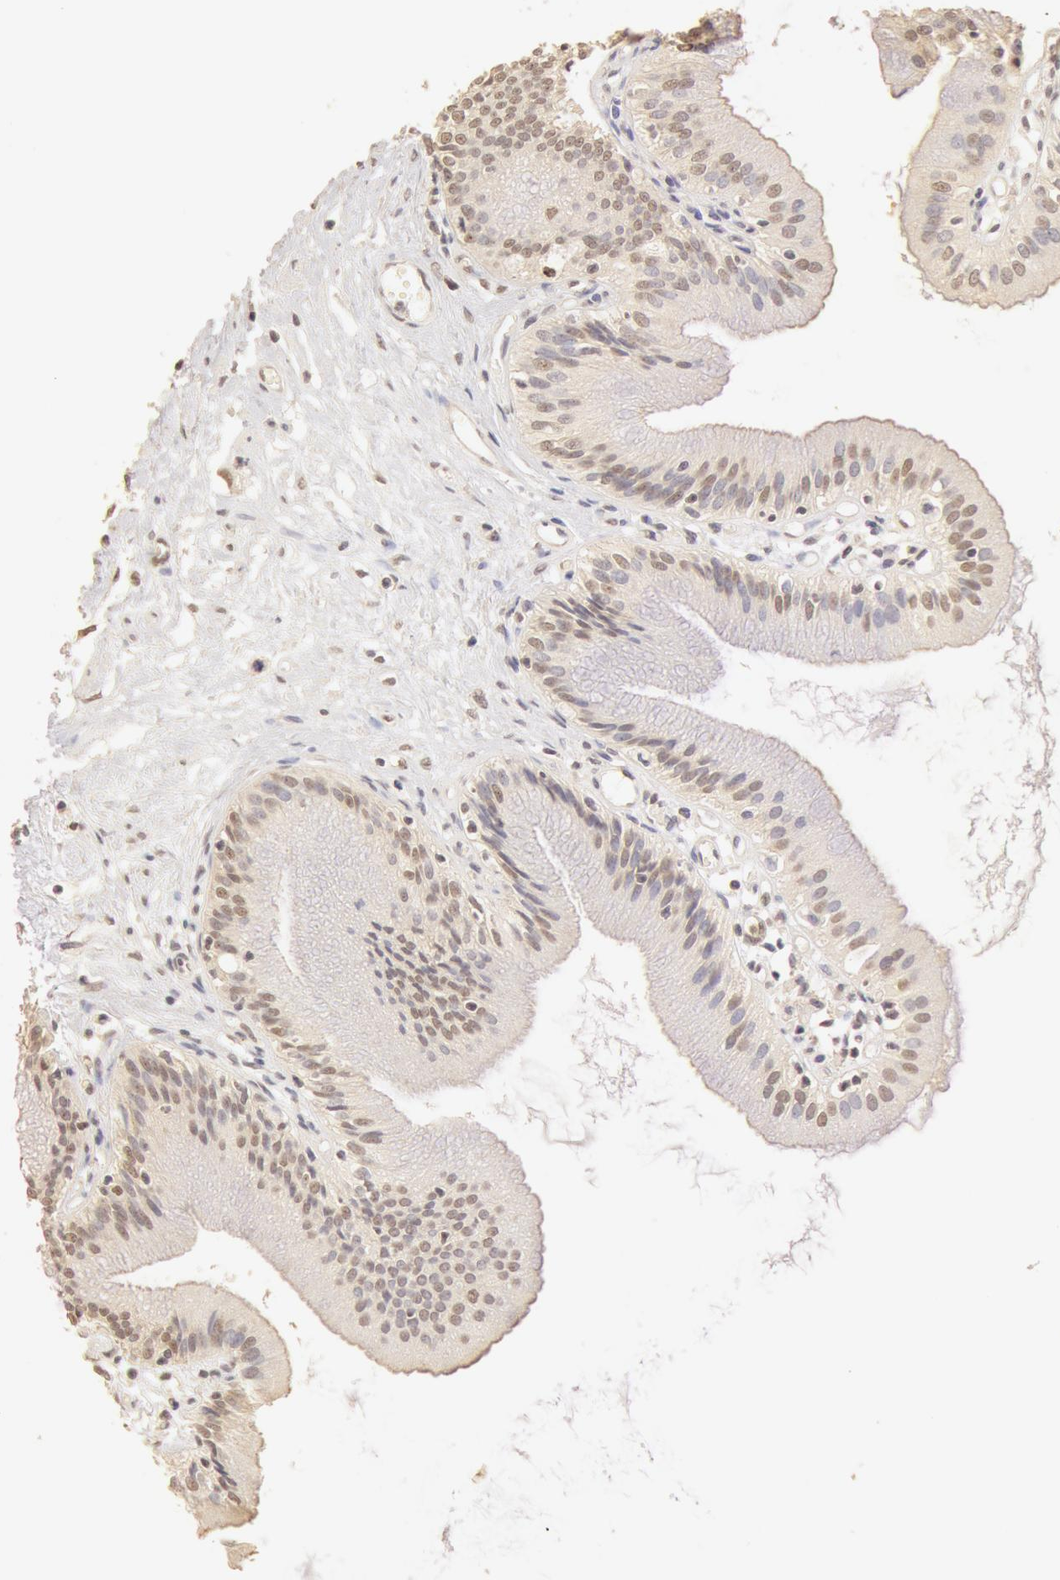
{"staining": {"intensity": "weak", "quantity": "25%-75%", "location": "nuclear"}, "tissue": "gallbladder", "cell_type": "Glandular cells", "image_type": "normal", "snomed": [{"axis": "morphology", "description": "Normal tissue, NOS"}, {"axis": "topography", "description": "Gallbladder"}], "caption": "IHC histopathology image of benign gallbladder stained for a protein (brown), which displays low levels of weak nuclear positivity in approximately 25%-75% of glandular cells.", "gene": "SNRNP70", "patient": {"sex": "male", "age": 58}}